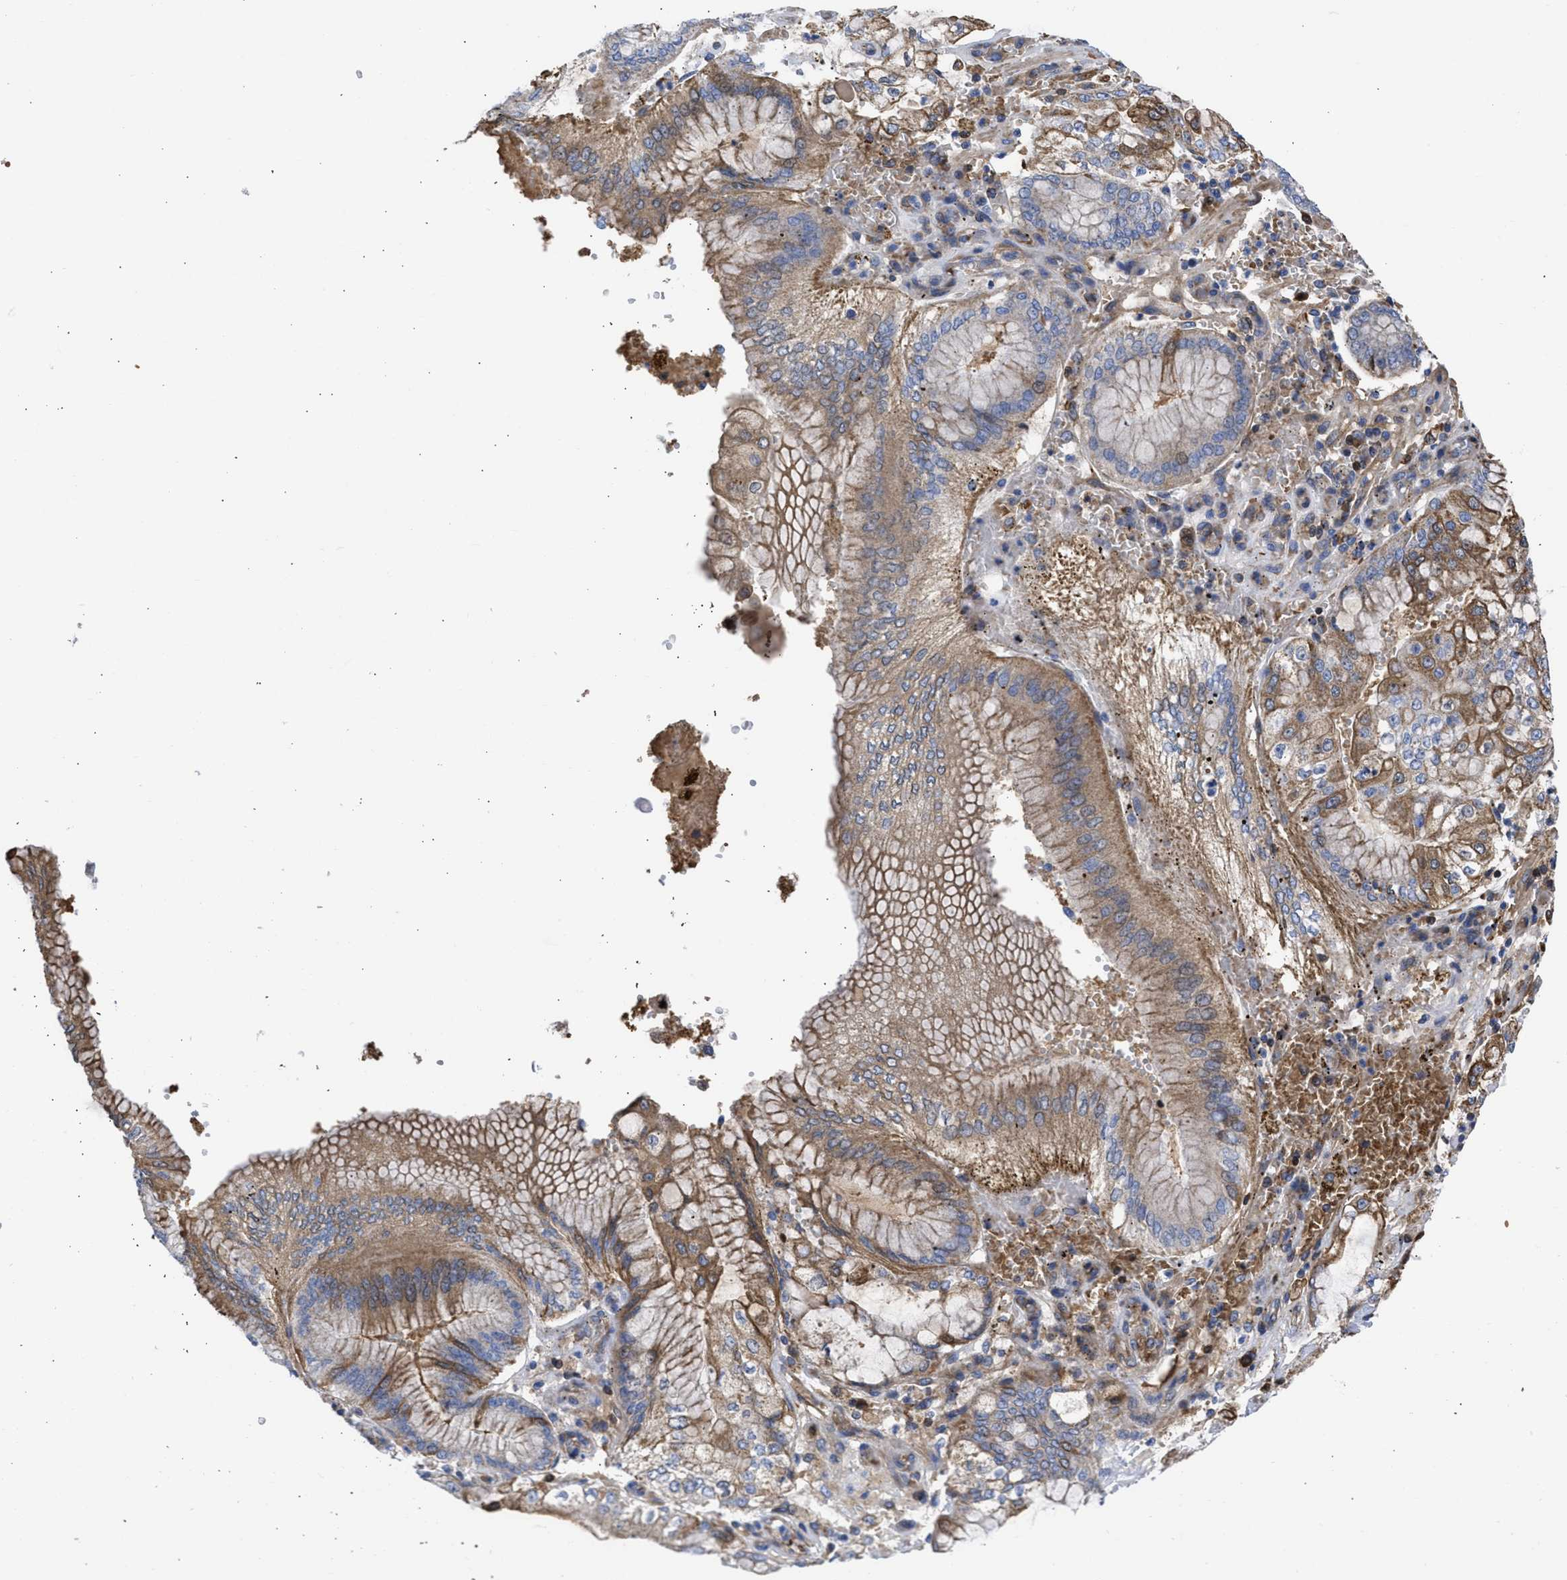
{"staining": {"intensity": "strong", "quantity": "25%-75%", "location": "cytoplasmic/membranous"}, "tissue": "stomach cancer", "cell_type": "Tumor cells", "image_type": "cancer", "snomed": [{"axis": "morphology", "description": "Adenocarcinoma, NOS"}, {"axis": "topography", "description": "Stomach"}], "caption": "Immunohistochemical staining of human stomach adenocarcinoma demonstrates high levels of strong cytoplasmic/membranous protein expression in about 25%-75% of tumor cells.", "gene": "BTG3", "patient": {"sex": "male", "age": 76}}